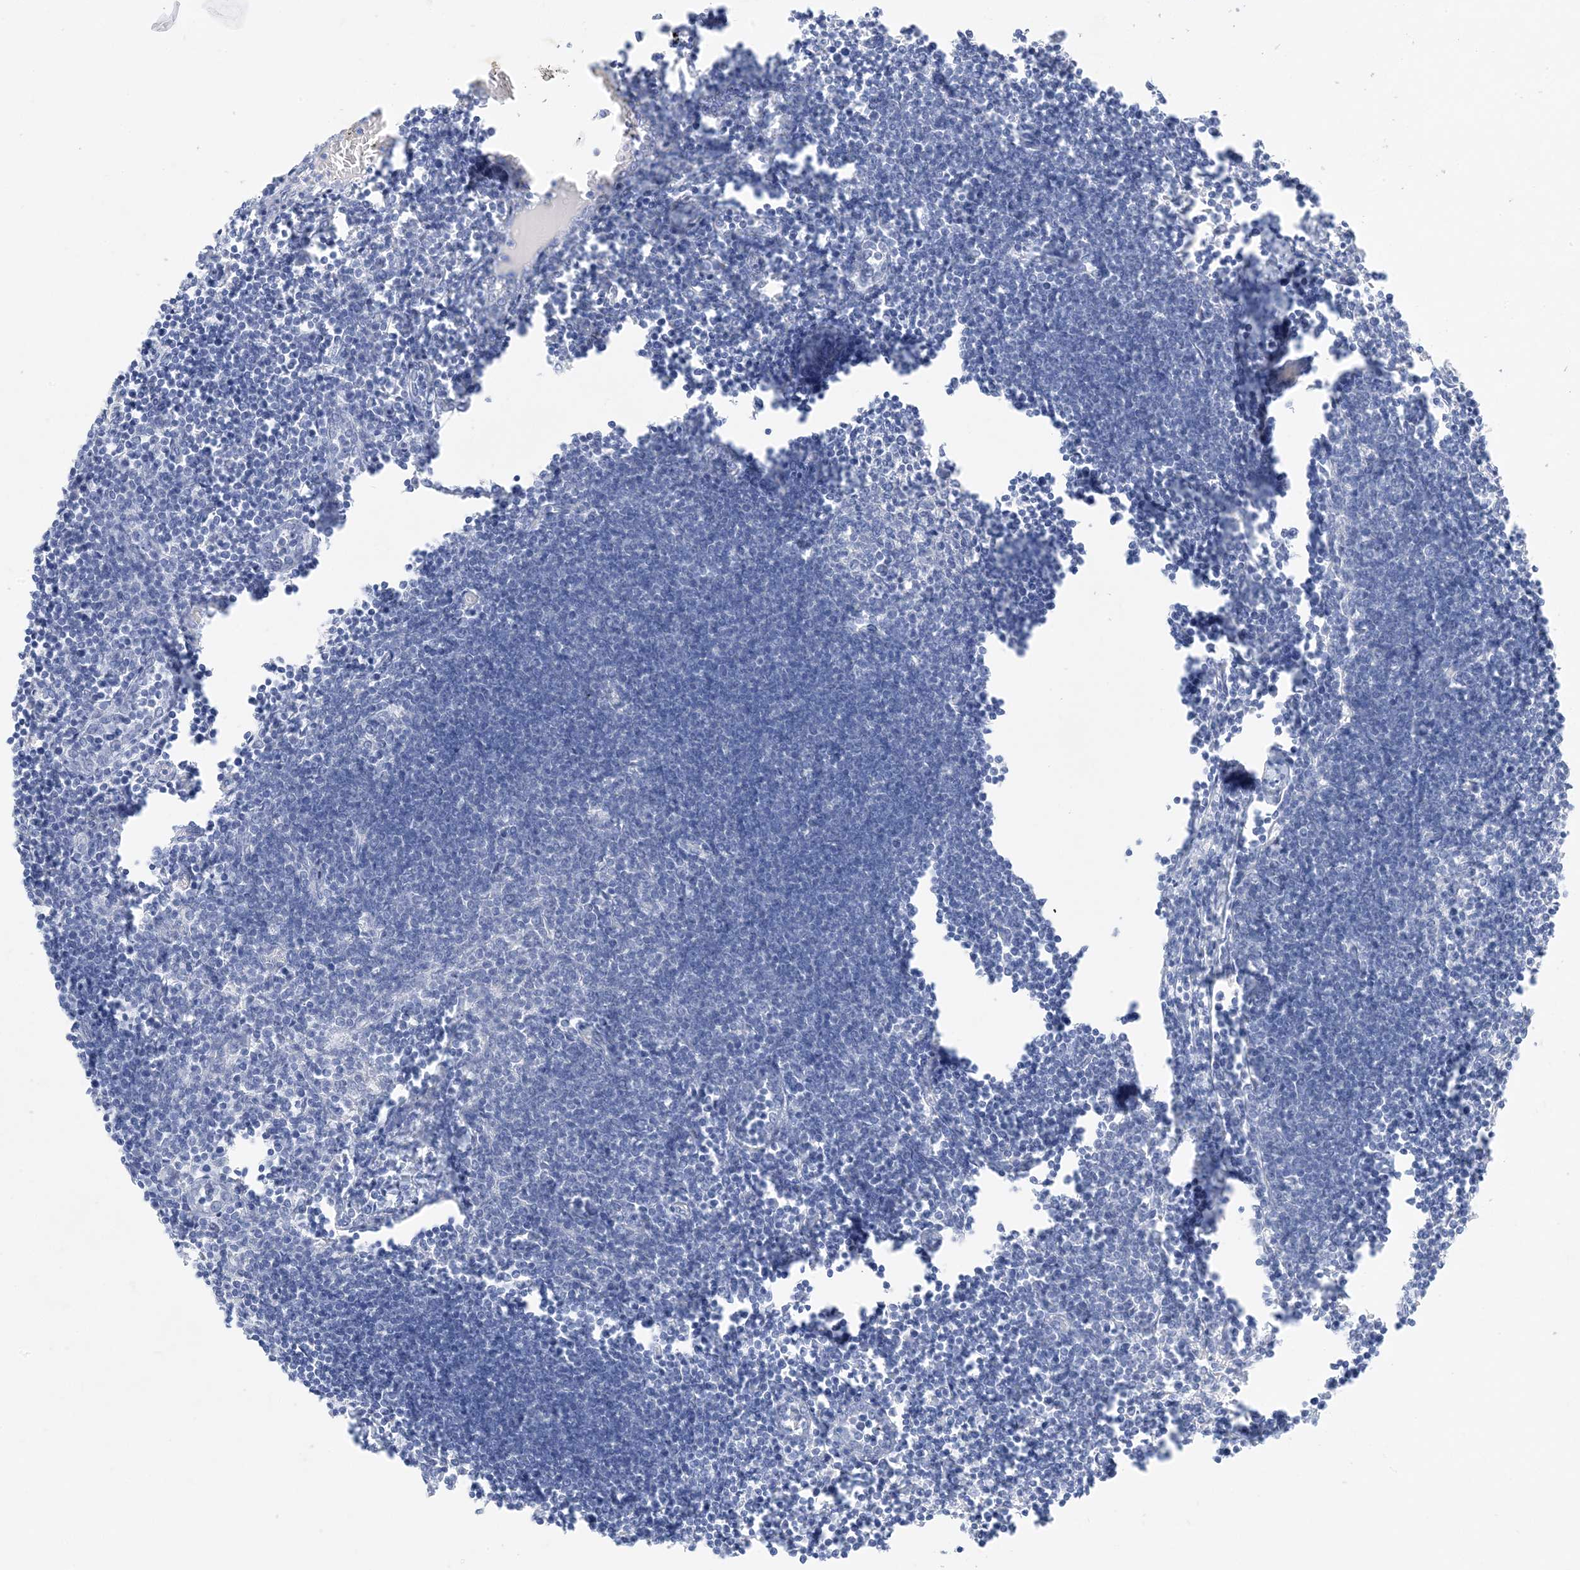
{"staining": {"intensity": "negative", "quantity": "none", "location": "none"}, "tissue": "lymph node", "cell_type": "Germinal center cells", "image_type": "normal", "snomed": [{"axis": "morphology", "description": "Normal tissue, NOS"}, {"axis": "morphology", "description": "Malignant melanoma, Metastatic site"}, {"axis": "topography", "description": "Lymph node"}], "caption": "The micrograph demonstrates no staining of germinal center cells in normal lymph node. Brightfield microscopy of IHC stained with DAB (brown) and hematoxylin (blue), captured at high magnification.", "gene": "MUC17", "patient": {"sex": "male", "age": 41}}